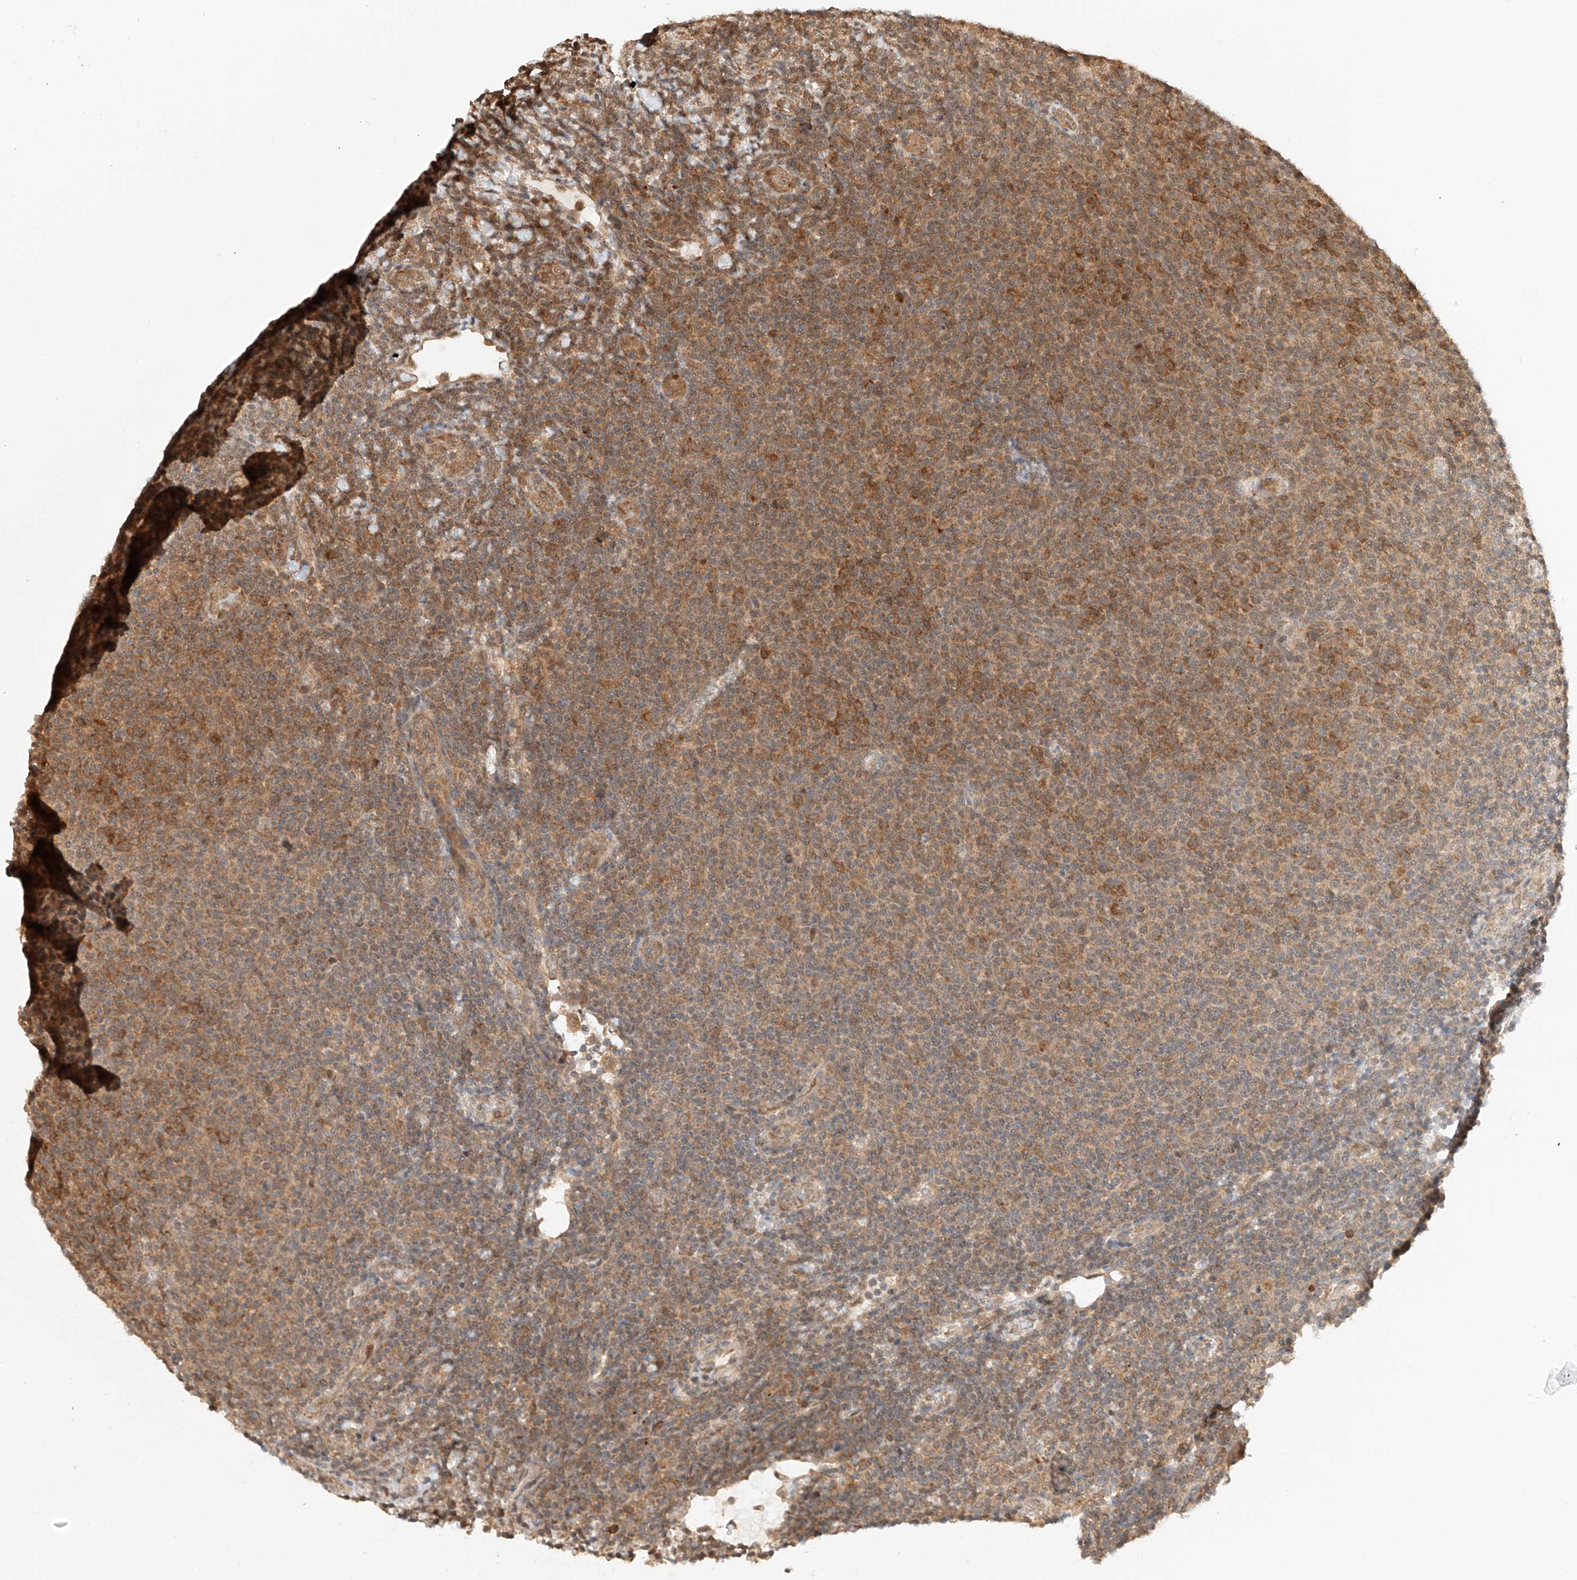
{"staining": {"intensity": "moderate", "quantity": "25%-75%", "location": "cytoplasmic/membranous"}, "tissue": "lymphoma", "cell_type": "Tumor cells", "image_type": "cancer", "snomed": [{"axis": "morphology", "description": "Malignant lymphoma, non-Hodgkin's type, Low grade"}, {"axis": "topography", "description": "Lymph node"}], "caption": "Approximately 25%-75% of tumor cells in human lymphoma display moderate cytoplasmic/membranous protein staining as visualized by brown immunohistochemical staining.", "gene": "EIF4H", "patient": {"sex": "male", "age": 66}}